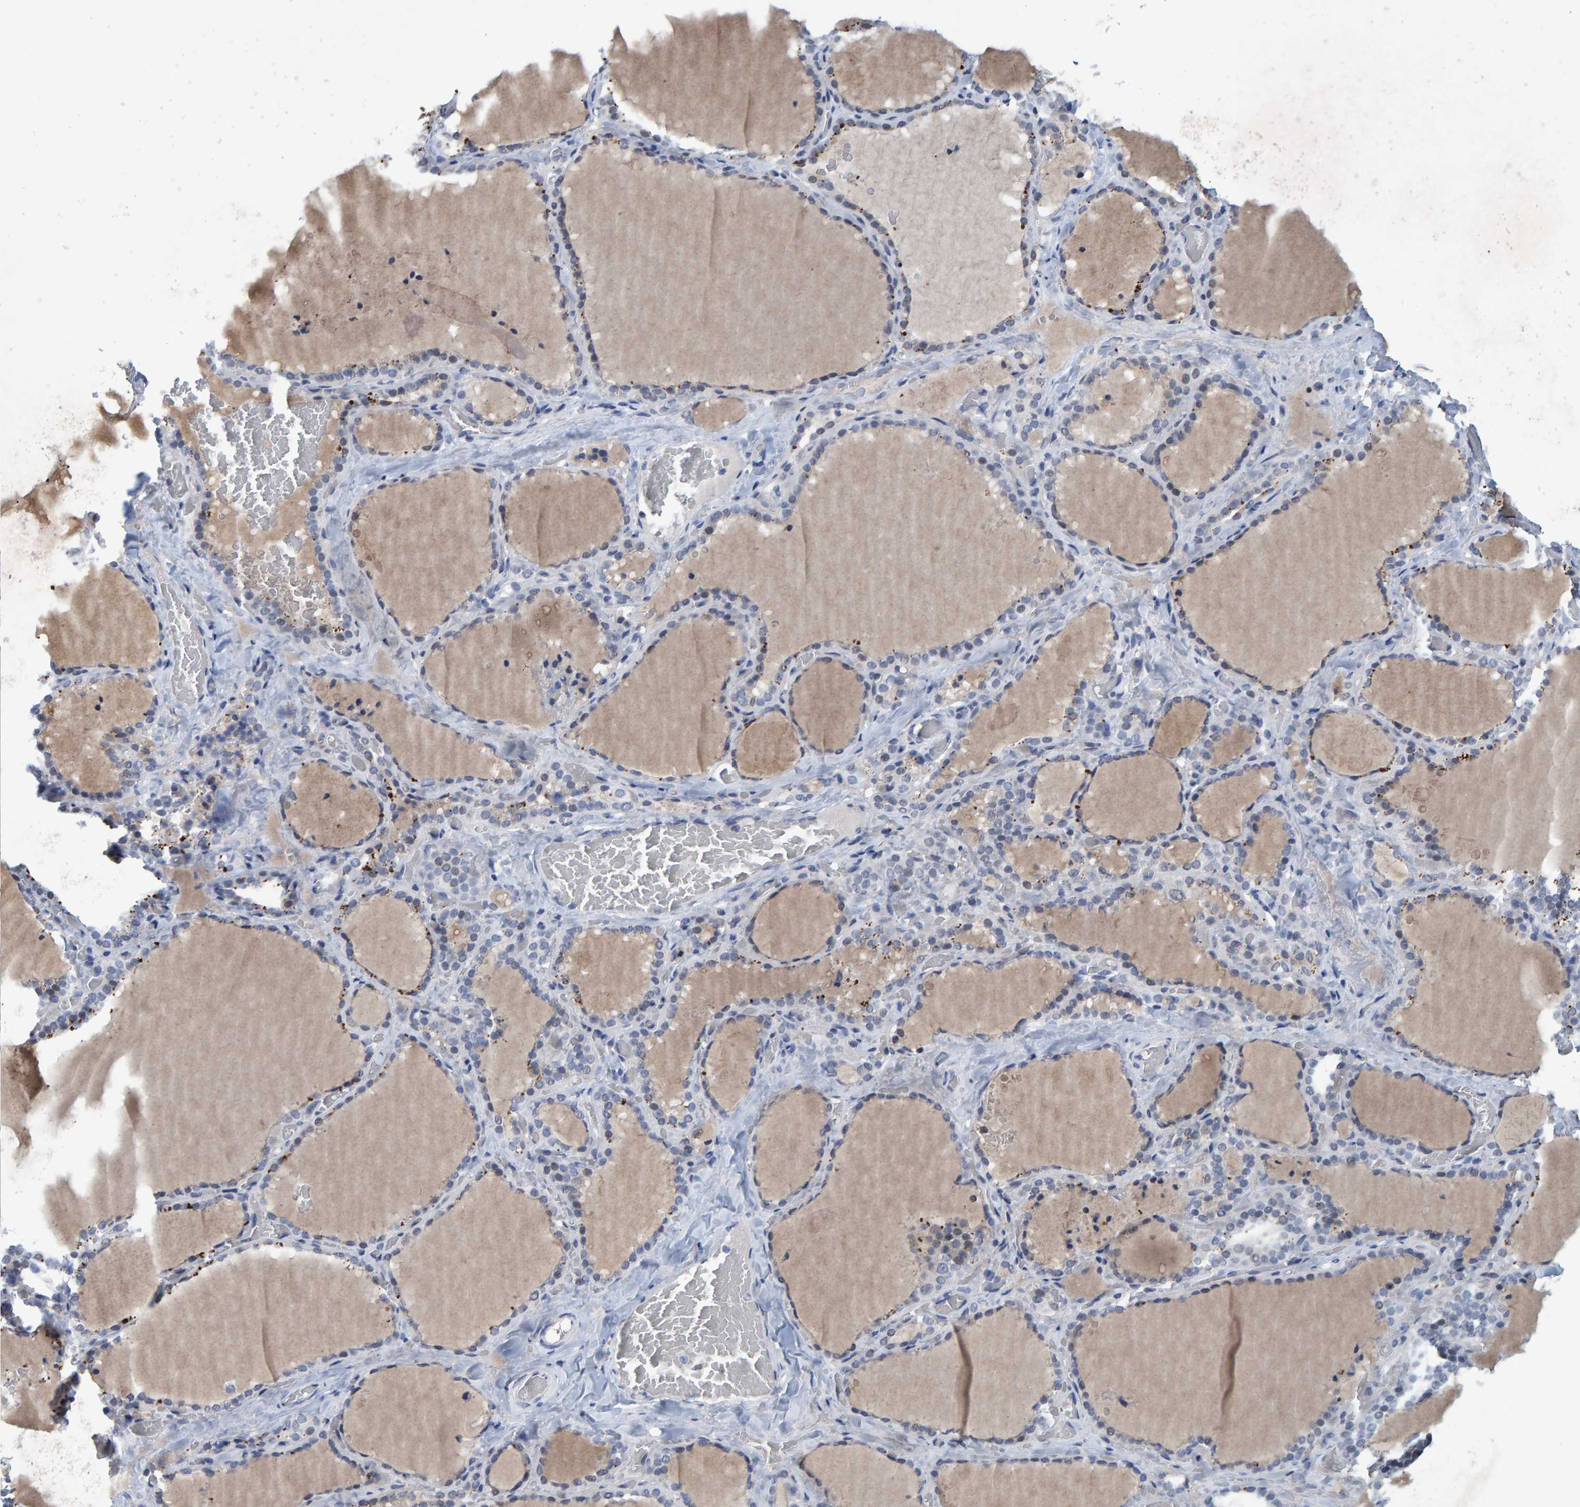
{"staining": {"intensity": "weak", "quantity": "<25%", "location": "cytoplasmic/membranous"}, "tissue": "thyroid gland", "cell_type": "Glandular cells", "image_type": "normal", "snomed": [{"axis": "morphology", "description": "Normal tissue, NOS"}, {"axis": "topography", "description": "Thyroid gland"}], "caption": "Immunohistochemistry (IHC) image of benign thyroid gland: thyroid gland stained with DAB (3,3'-diaminobenzidine) exhibits no significant protein expression in glandular cells.", "gene": "PROCA1", "patient": {"sex": "female", "age": 22}}